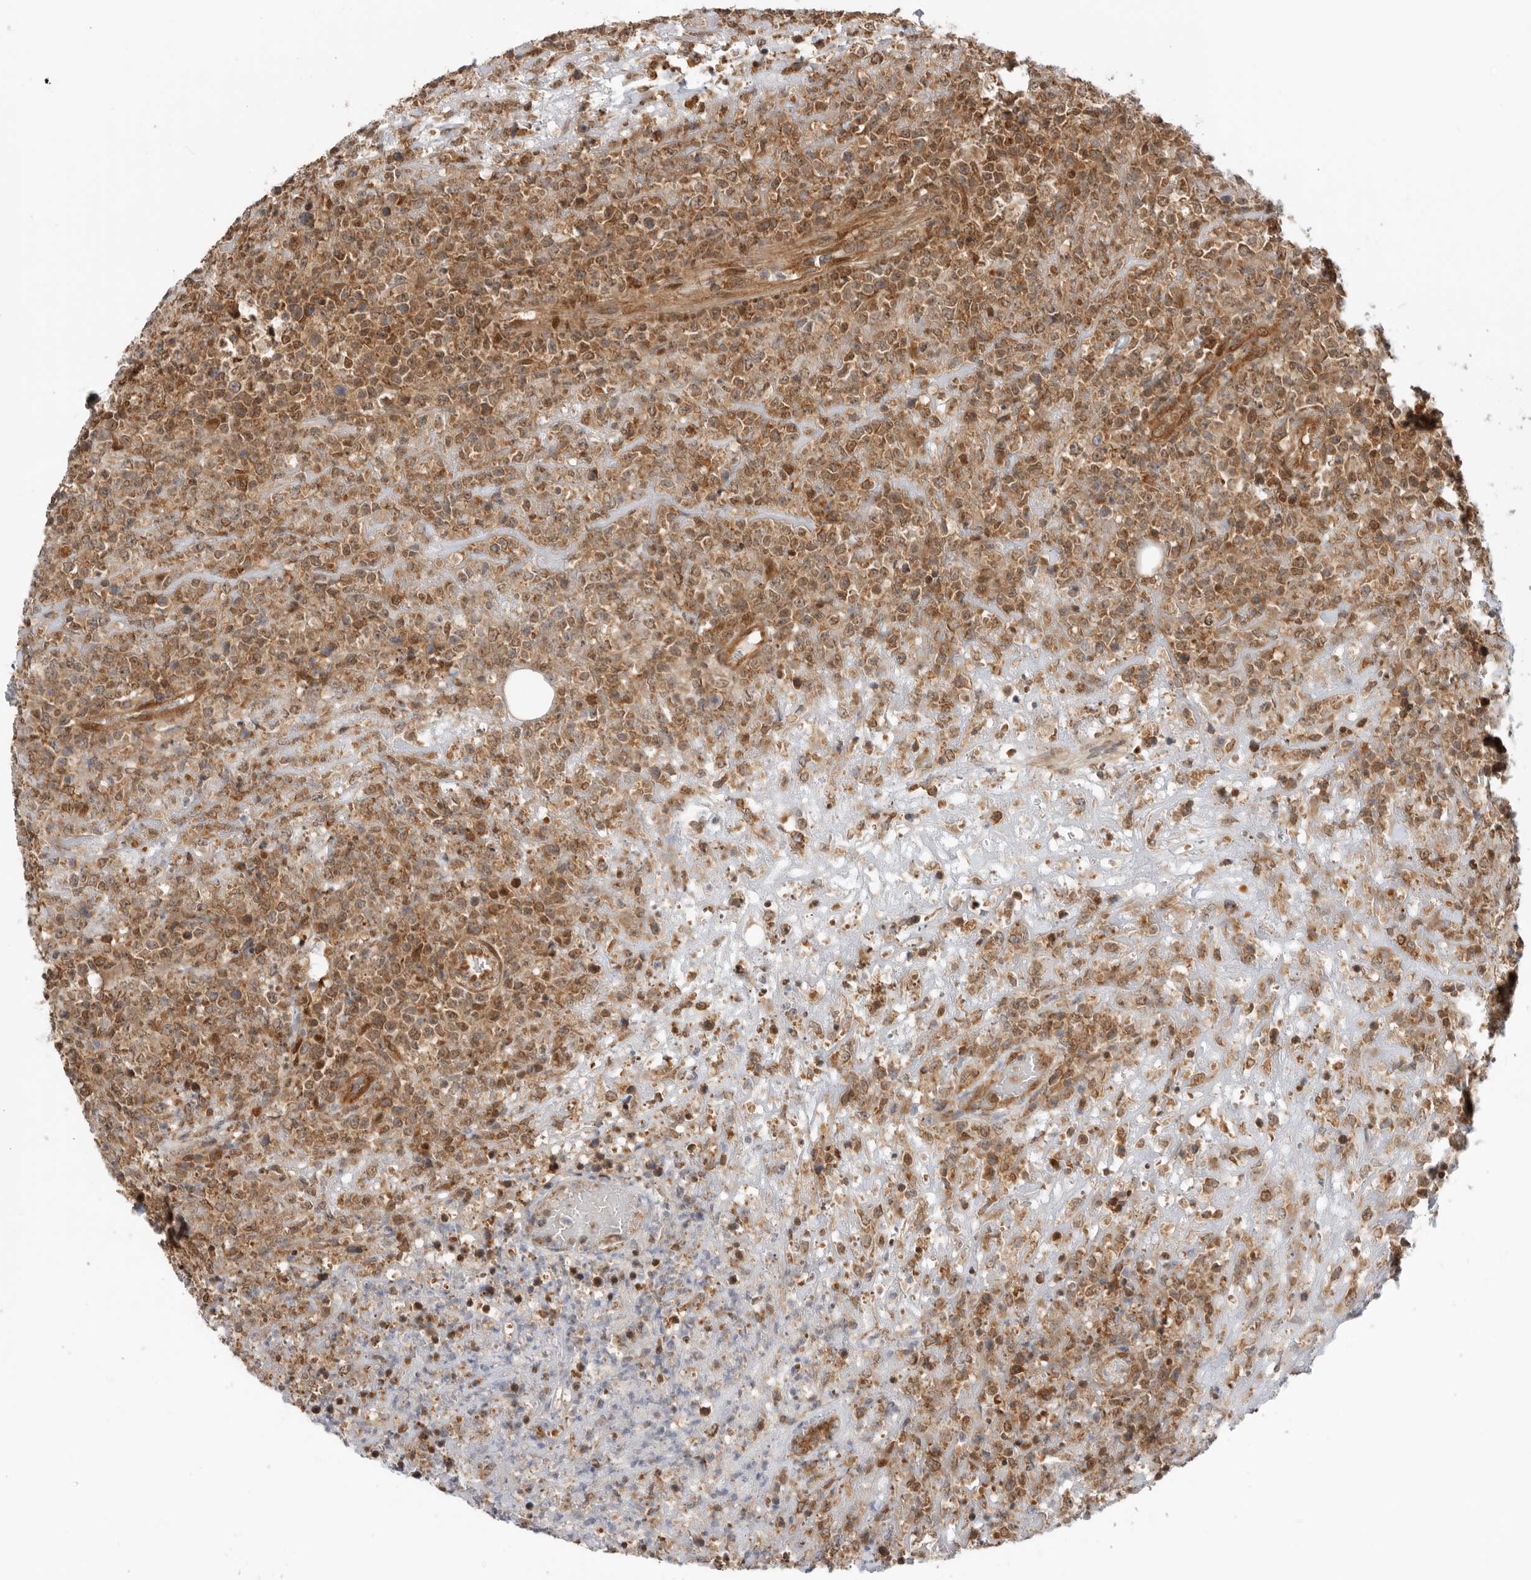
{"staining": {"intensity": "moderate", "quantity": ">75%", "location": "cytoplasmic/membranous"}, "tissue": "lymphoma", "cell_type": "Tumor cells", "image_type": "cancer", "snomed": [{"axis": "morphology", "description": "Malignant lymphoma, non-Hodgkin's type, High grade"}, {"axis": "topography", "description": "Colon"}], "caption": "An immunohistochemistry (IHC) micrograph of tumor tissue is shown. Protein staining in brown labels moderate cytoplasmic/membranous positivity in malignant lymphoma, non-Hodgkin's type (high-grade) within tumor cells. The protein of interest is shown in brown color, while the nuclei are stained blue.", "gene": "DCAF8", "patient": {"sex": "female", "age": 53}}